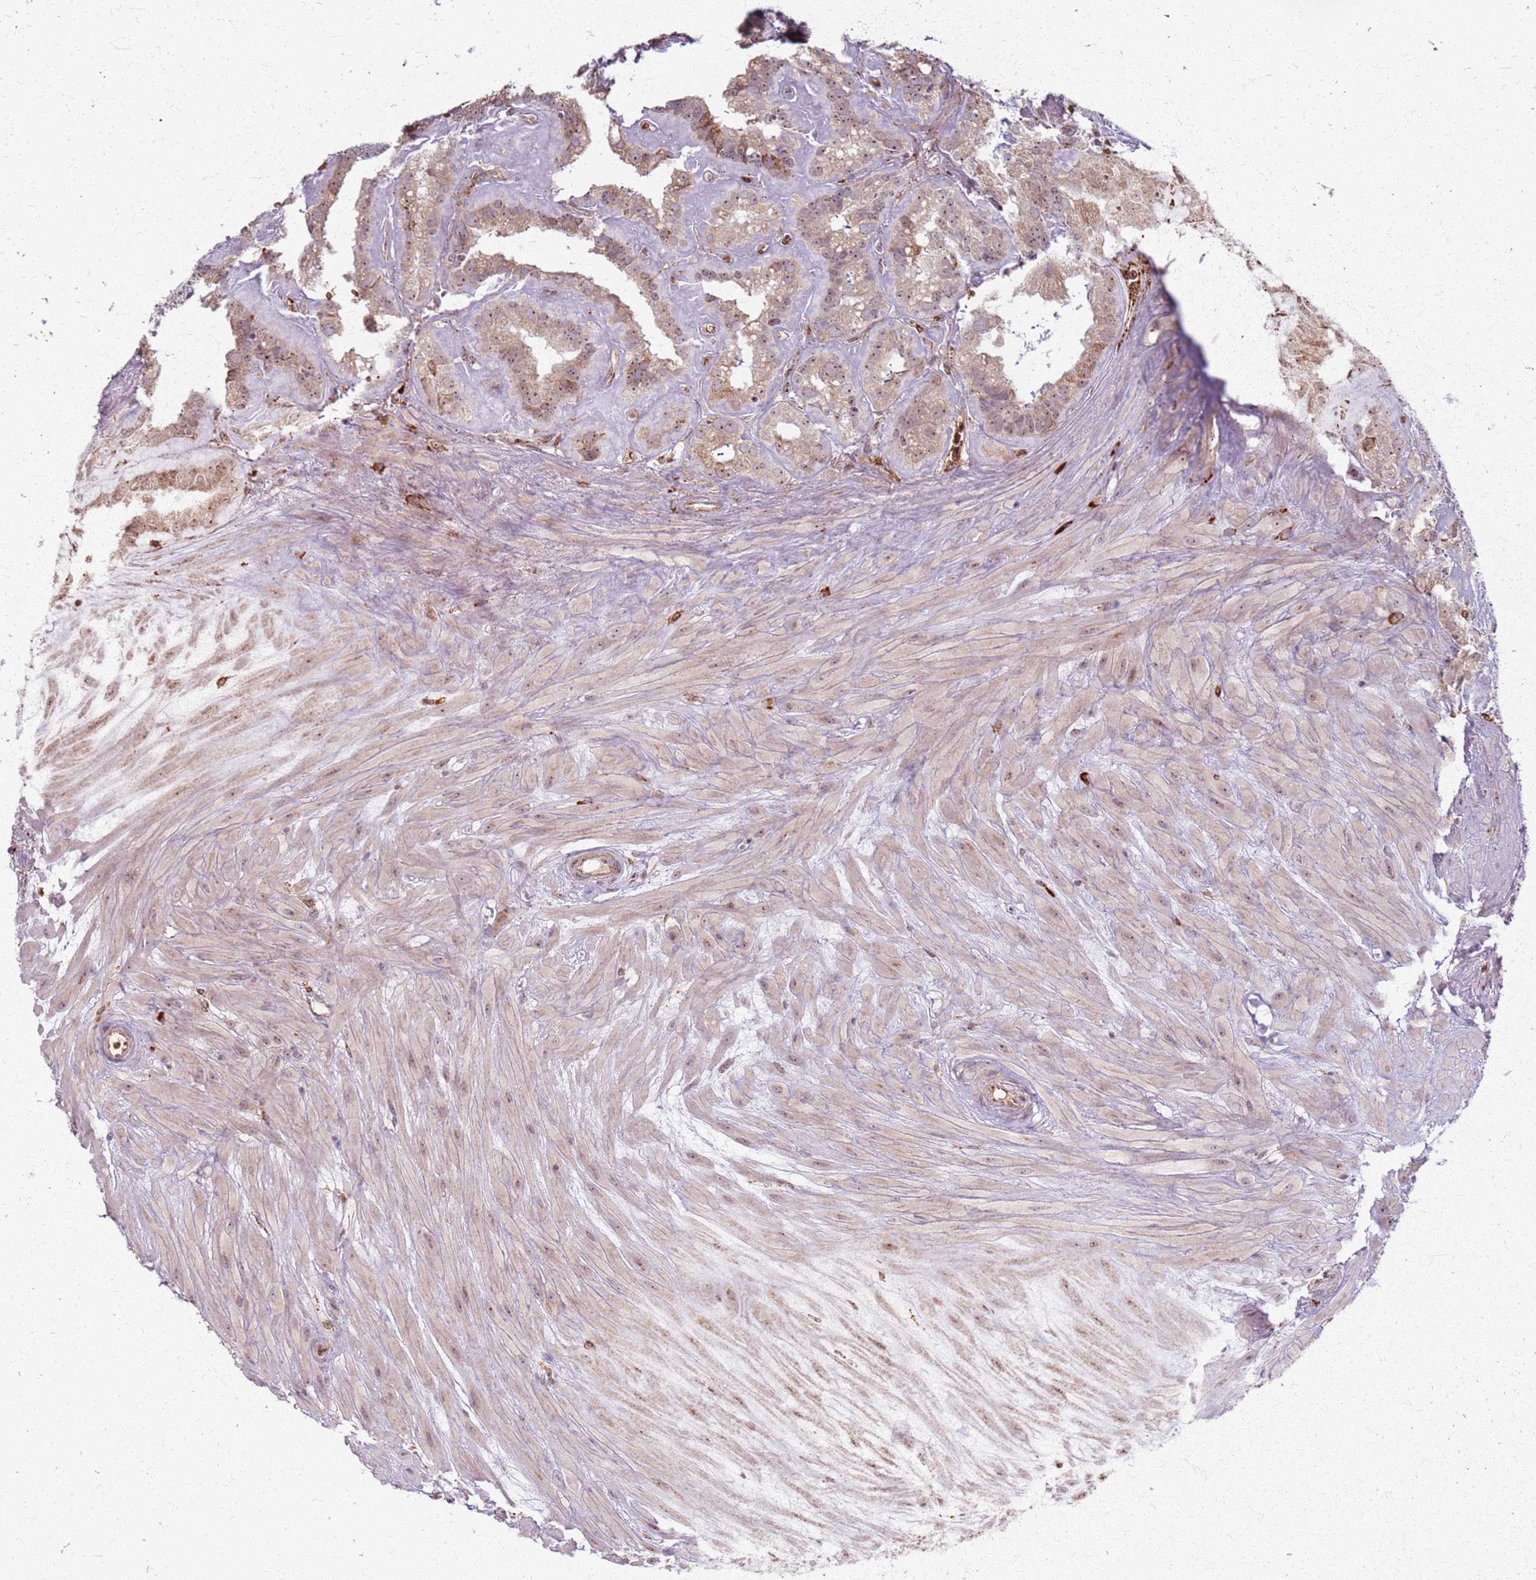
{"staining": {"intensity": "moderate", "quantity": ">75%", "location": "cytoplasmic/membranous,nuclear"}, "tissue": "seminal vesicle", "cell_type": "Glandular cells", "image_type": "normal", "snomed": [{"axis": "morphology", "description": "Normal tissue, NOS"}, {"axis": "topography", "description": "Prostate"}, {"axis": "topography", "description": "Seminal veicle"}], "caption": "Moderate cytoplasmic/membranous,nuclear expression is seen in approximately >75% of glandular cells in unremarkable seminal vesicle. The protein is stained brown, and the nuclei are stained in blue (DAB (3,3'-diaminobenzidine) IHC with brightfield microscopy, high magnification).", "gene": "KRI1", "patient": {"sex": "male", "age": 59}}